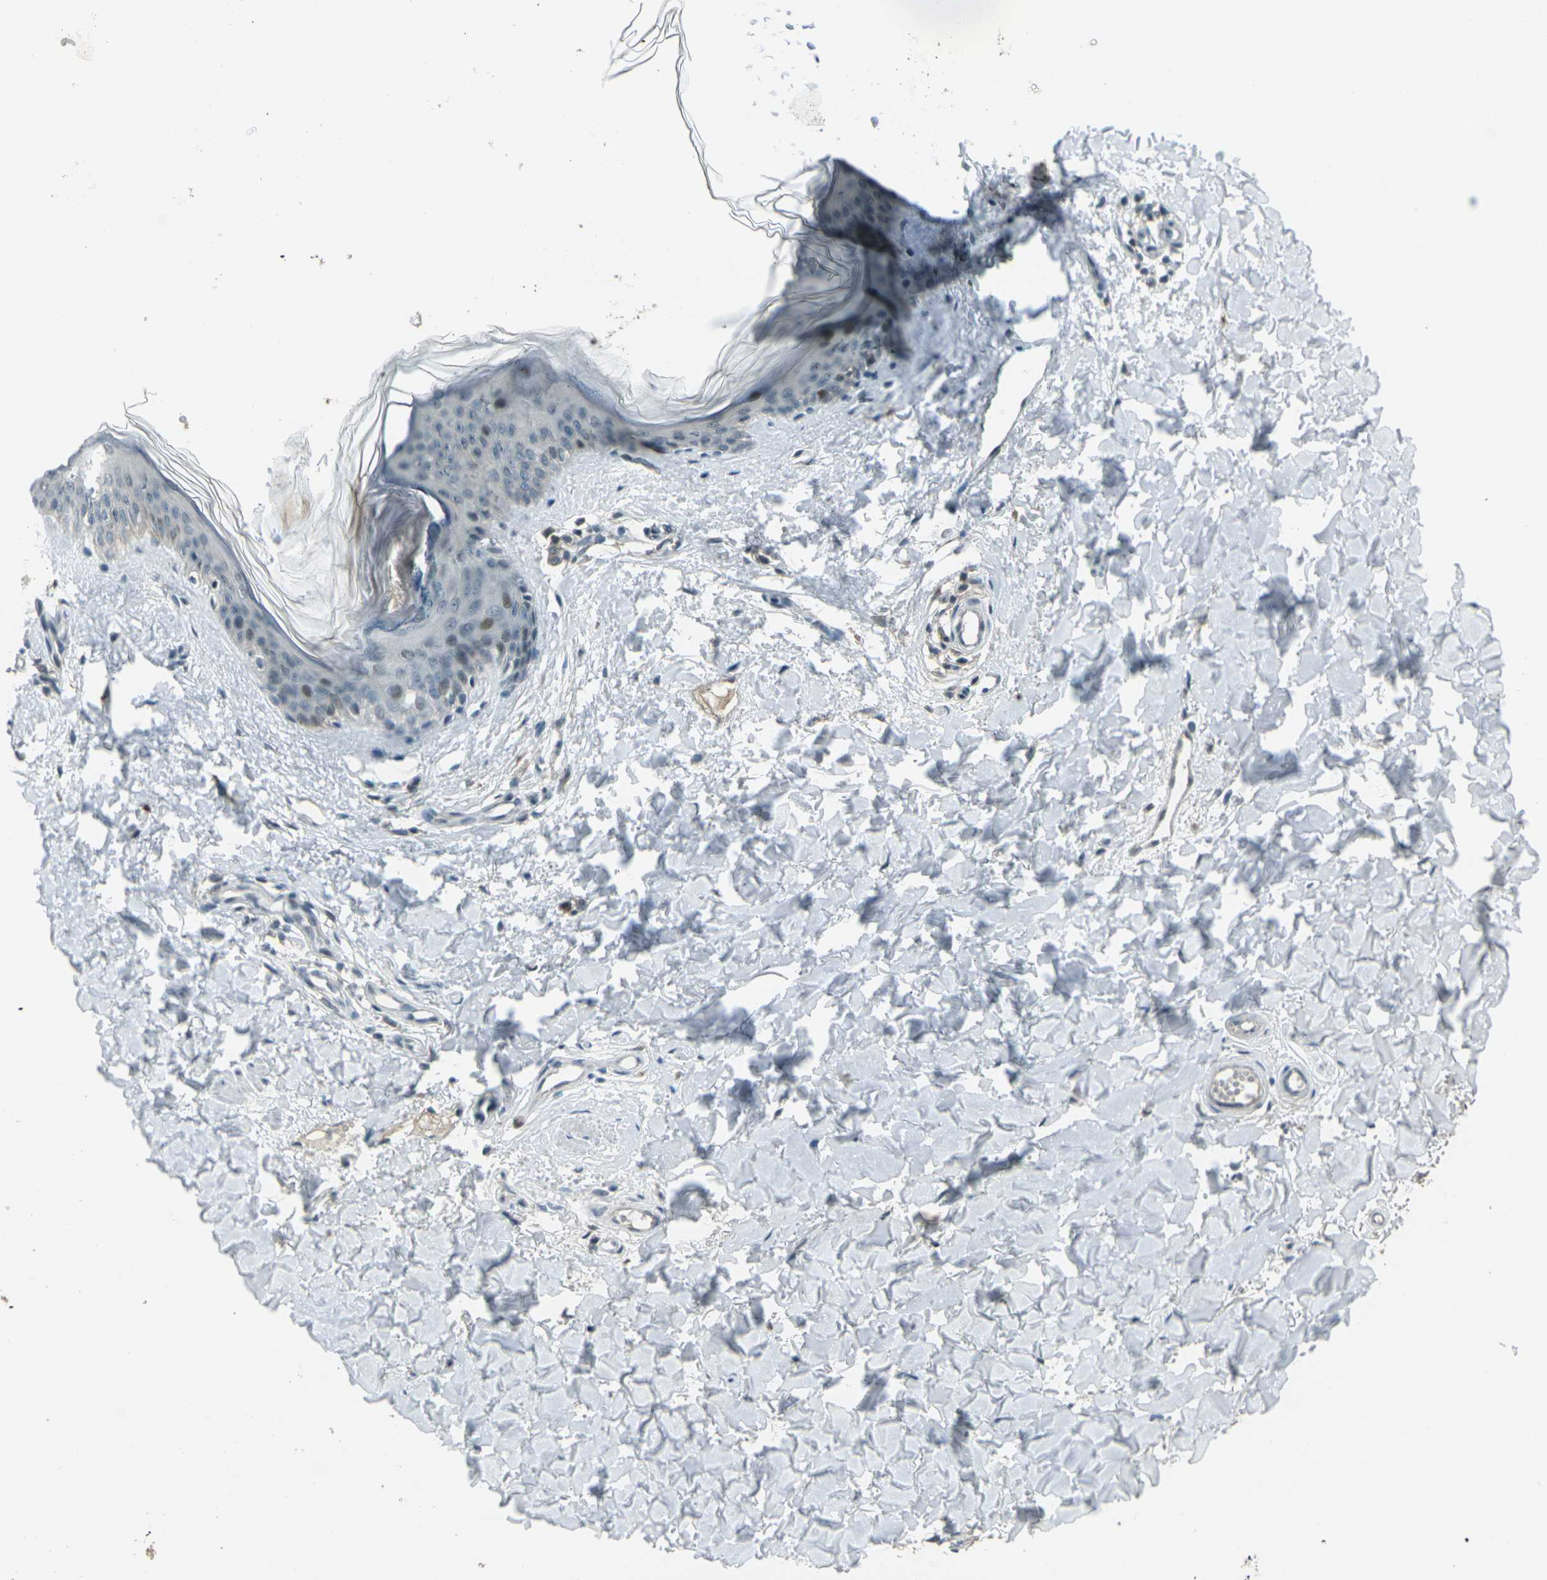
{"staining": {"intensity": "negative", "quantity": "none", "location": "none"}, "tissue": "skin", "cell_type": "Fibroblasts", "image_type": "normal", "snomed": [{"axis": "morphology", "description": "Normal tissue, NOS"}, {"axis": "topography", "description": "Skin"}], "caption": "The image demonstrates no significant positivity in fibroblasts of skin.", "gene": "GPR19", "patient": {"sex": "female", "age": 41}}